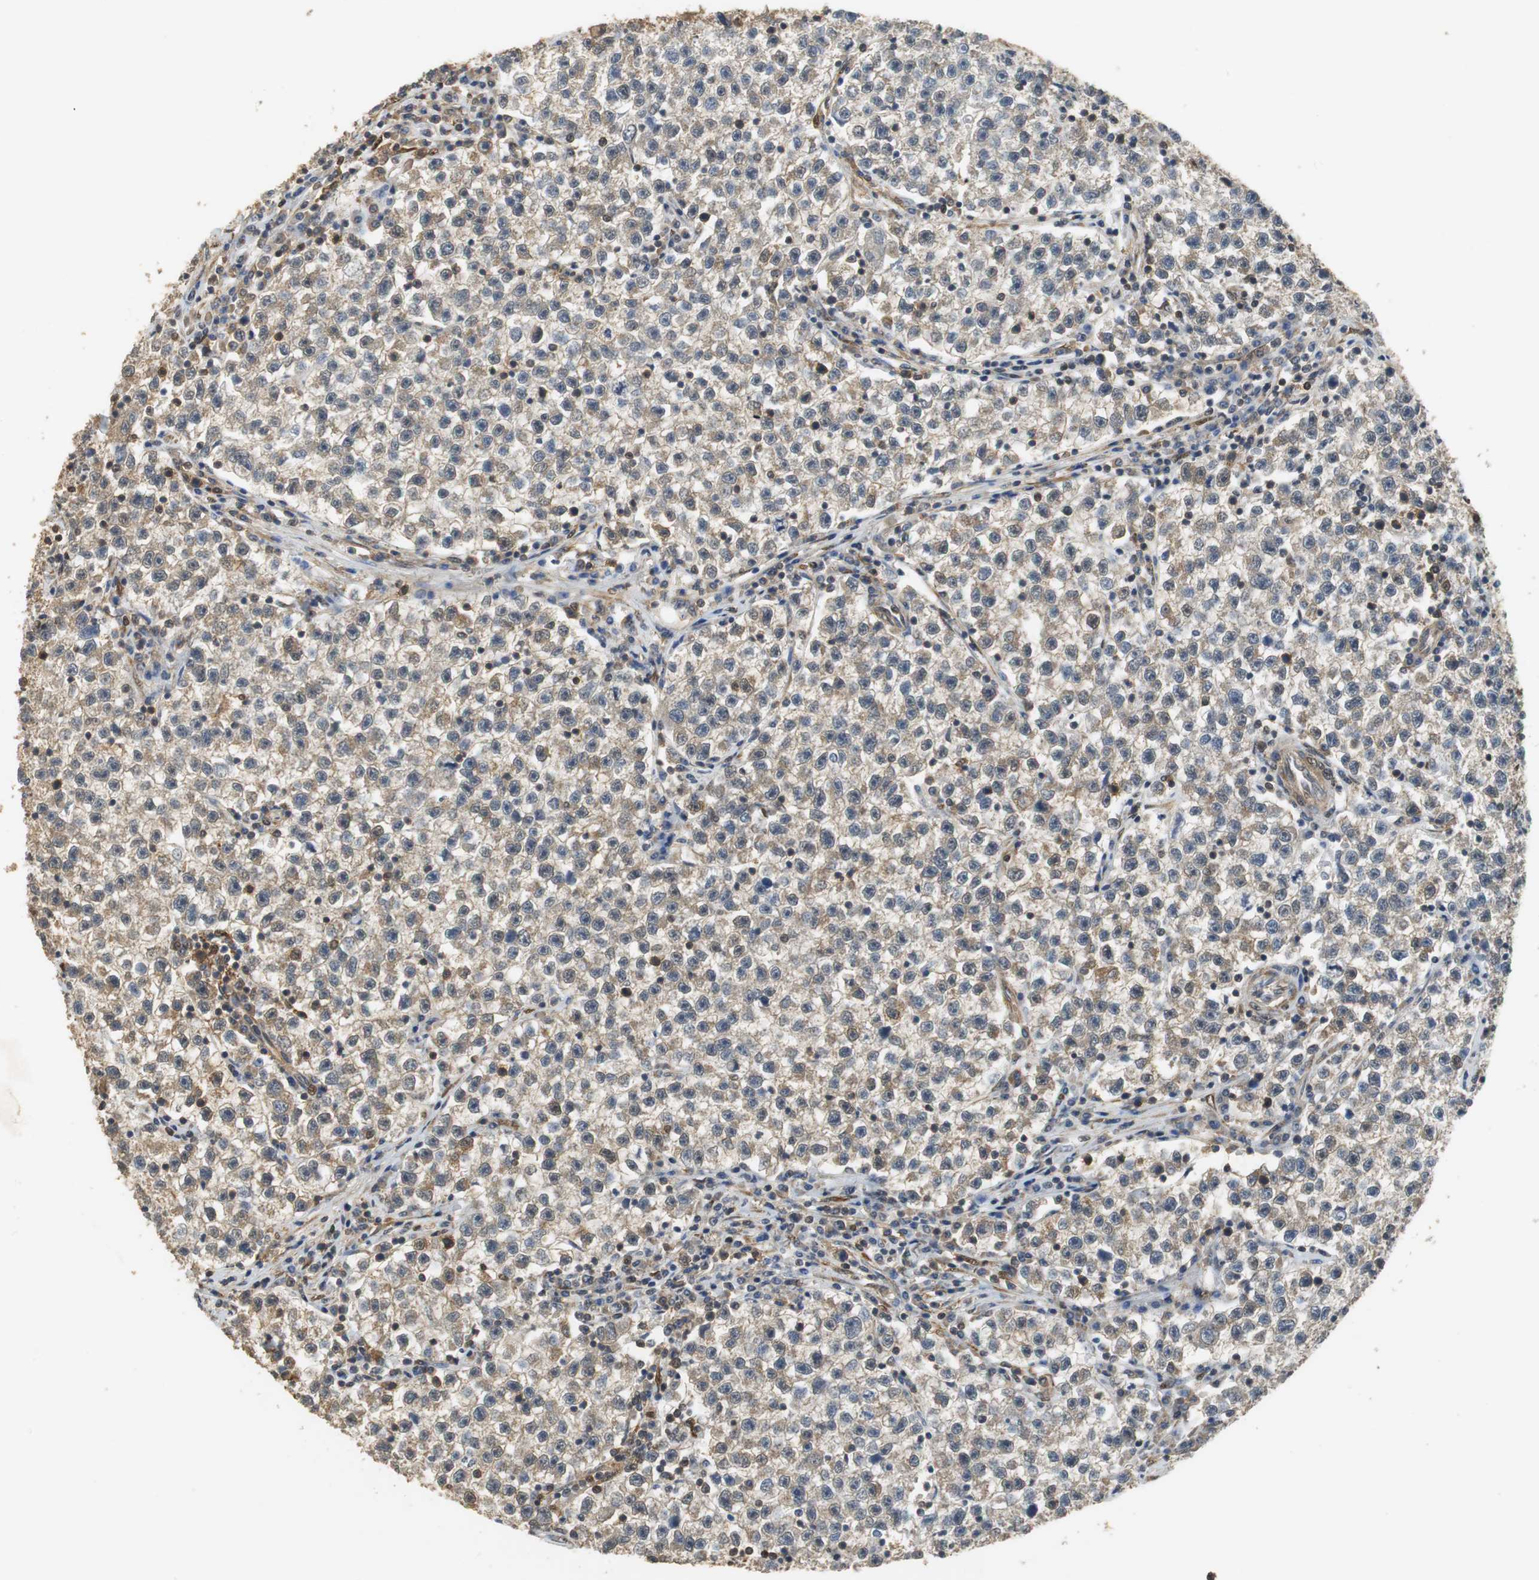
{"staining": {"intensity": "moderate", "quantity": ">75%", "location": "cytoplasmic/membranous"}, "tissue": "testis cancer", "cell_type": "Tumor cells", "image_type": "cancer", "snomed": [{"axis": "morphology", "description": "Seminoma, NOS"}, {"axis": "topography", "description": "Testis"}], "caption": "Seminoma (testis) stained for a protein reveals moderate cytoplasmic/membranous positivity in tumor cells.", "gene": "UBQLN2", "patient": {"sex": "male", "age": 22}}